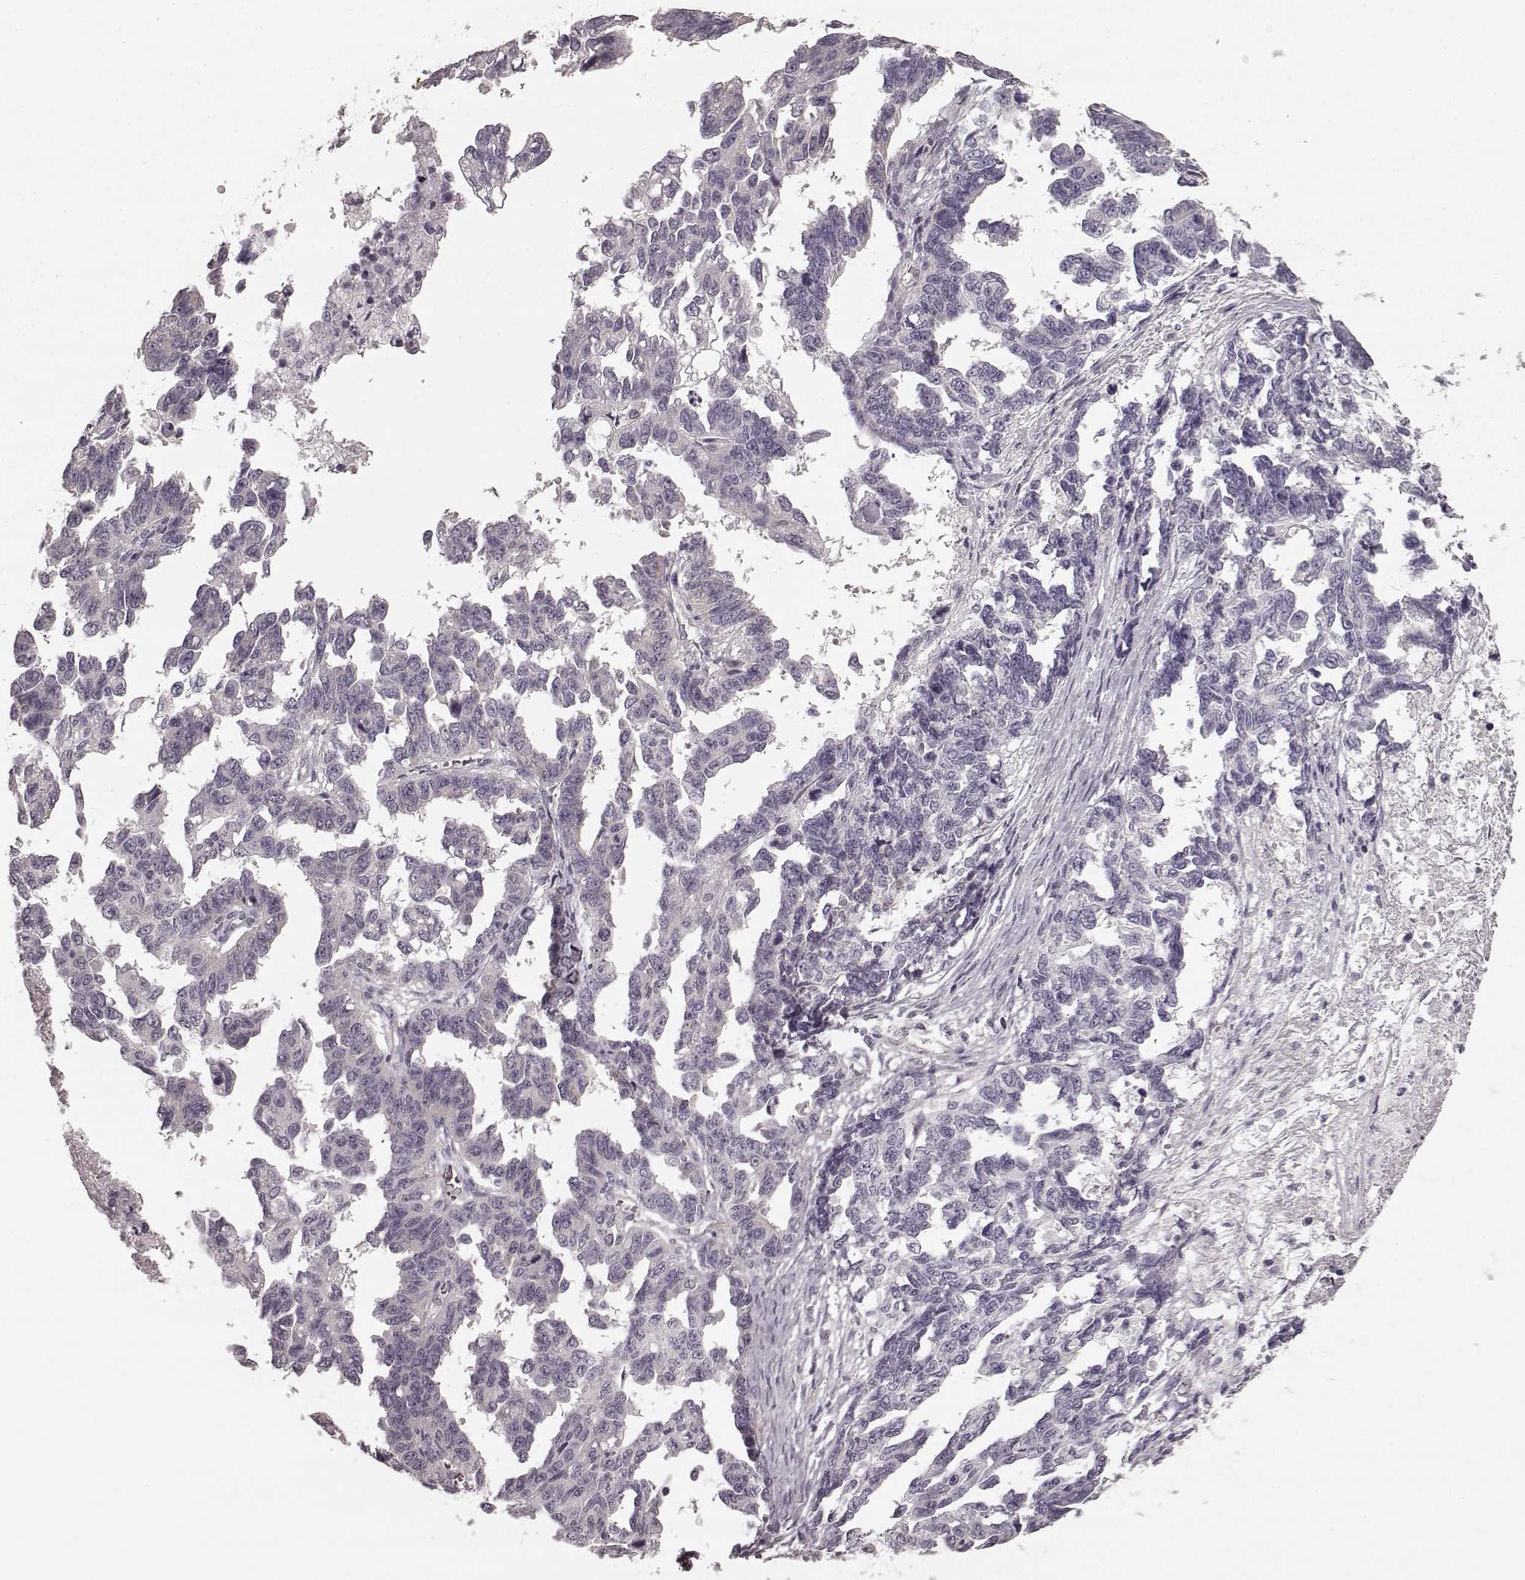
{"staining": {"intensity": "weak", "quantity": "<25%", "location": "cytoplasmic/membranous"}, "tissue": "ovarian cancer", "cell_type": "Tumor cells", "image_type": "cancer", "snomed": [{"axis": "morphology", "description": "Cystadenocarcinoma, serous, NOS"}, {"axis": "topography", "description": "Ovary"}], "caption": "IHC of ovarian cancer (serous cystadenocarcinoma) shows no staining in tumor cells. The staining was performed using DAB (3,3'-diaminobenzidine) to visualize the protein expression in brown, while the nuclei were stained in blue with hematoxylin (Magnification: 20x).", "gene": "PRKCE", "patient": {"sex": "female", "age": 69}}